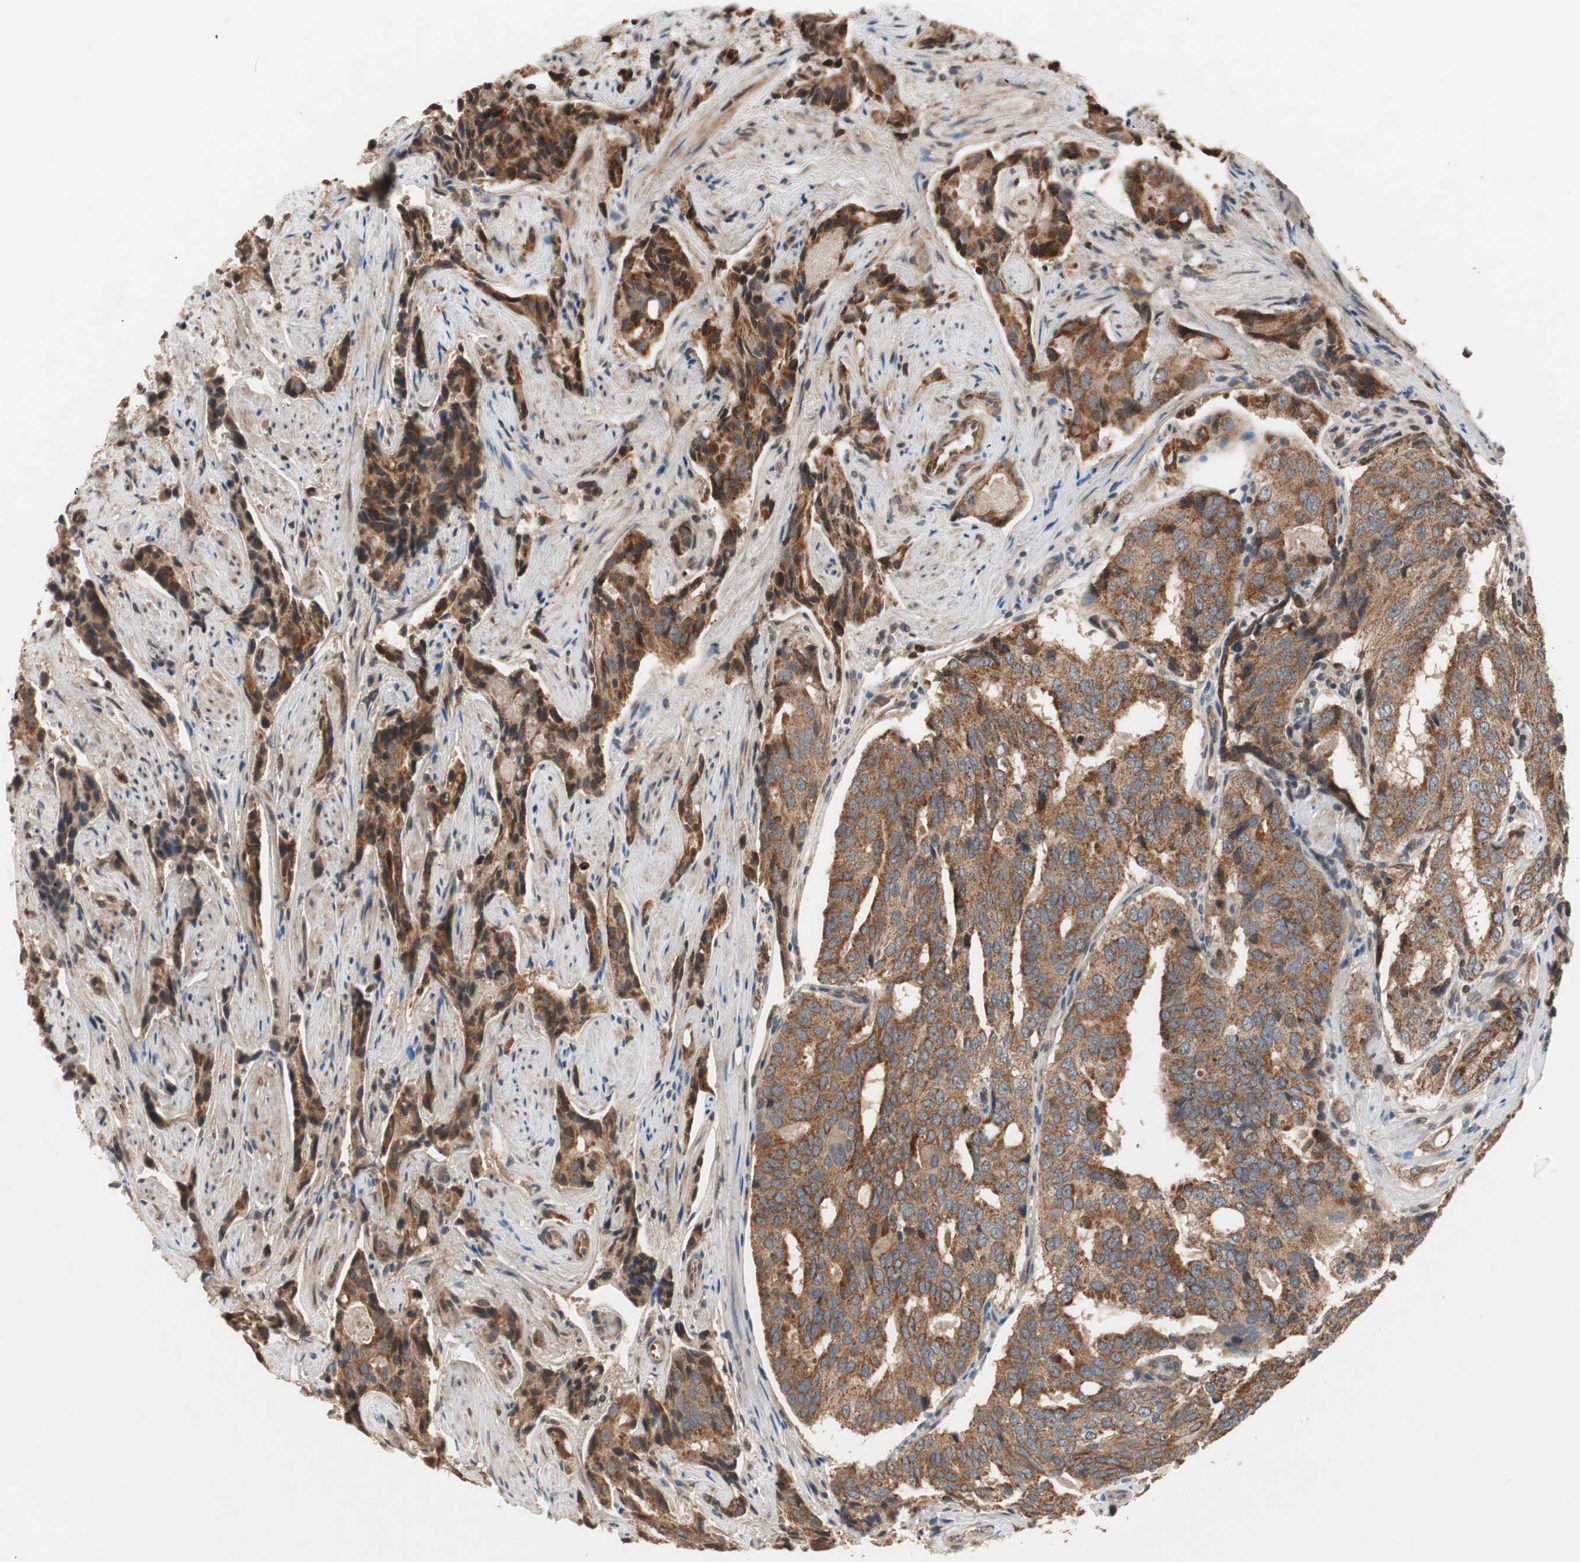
{"staining": {"intensity": "strong", "quantity": ">75%", "location": "cytoplasmic/membranous"}, "tissue": "prostate cancer", "cell_type": "Tumor cells", "image_type": "cancer", "snomed": [{"axis": "morphology", "description": "Adenocarcinoma, High grade"}, {"axis": "topography", "description": "Prostate"}], "caption": "Tumor cells show strong cytoplasmic/membranous expression in about >75% of cells in prostate cancer (adenocarcinoma (high-grade)). The staining was performed using DAB to visualize the protein expression in brown, while the nuclei were stained in blue with hematoxylin (Magnification: 20x).", "gene": "NF2", "patient": {"sex": "male", "age": 58}}